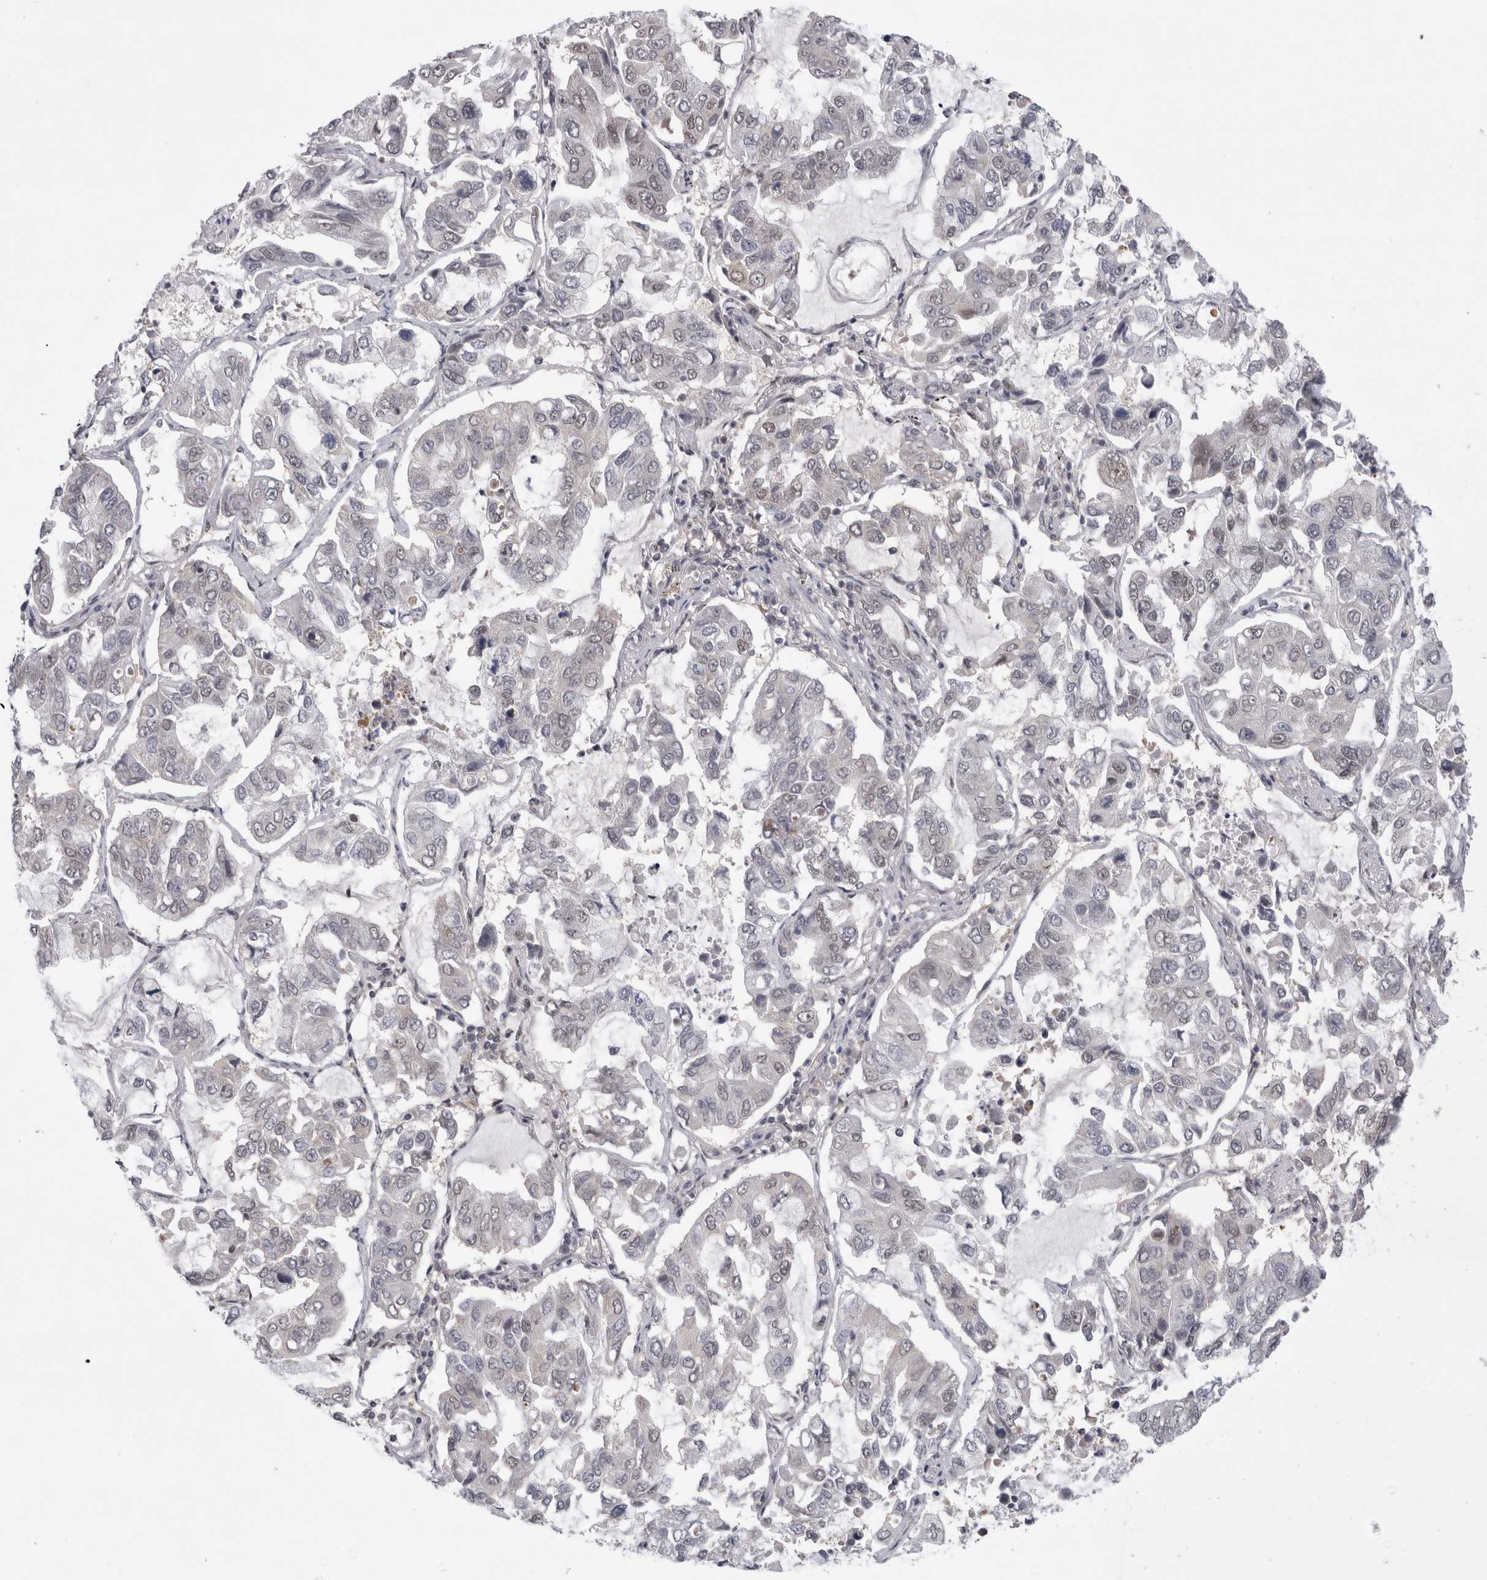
{"staining": {"intensity": "negative", "quantity": "none", "location": "none"}, "tissue": "lung cancer", "cell_type": "Tumor cells", "image_type": "cancer", "snomed": [{"axis": "morphology", "description": "Adenocarcinoma, NOS"}, {"axis": "topography", "description": "Lung"}], "caption": "A high-resolution histopathology image shows immunohistochemistry (IHC) staining of adenocarcinoma (lung), which exhibits no significant expression in tumor cells.", "gene": "PSMB2", "patient": {"sex": "male", "age": 64}}